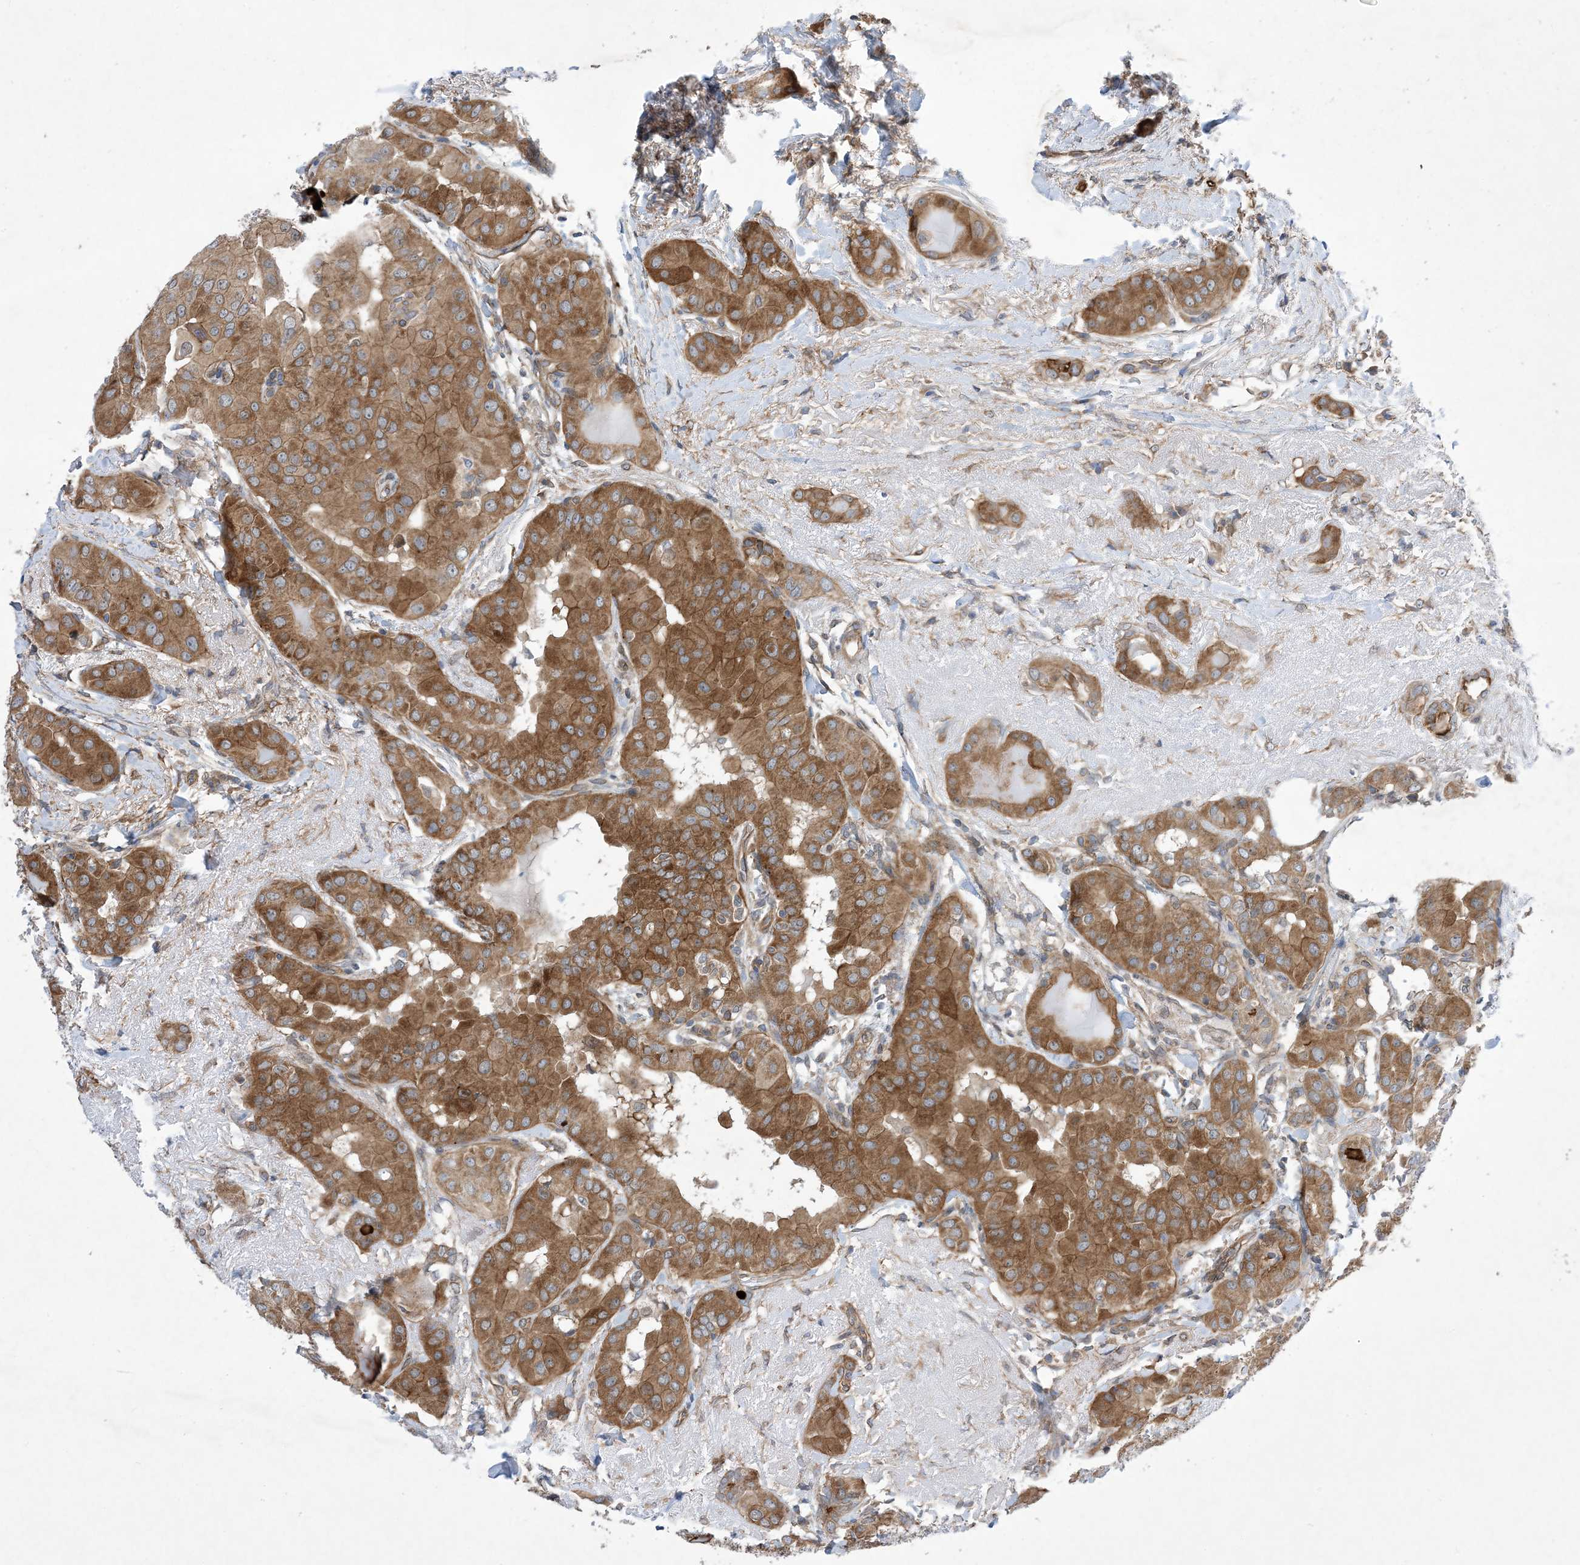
{"staining": {"intensity": "strong", "quantity": ">75%", "location": "cytoplasmic/membranous"}, "tissue": "thyroid cancer", "cell_type": "Tumor cells", "image_type": "cancer", "snomed": [{"axis": "morphology", "description": "Papillary adenocarcinoma, NOS"}, {"axis": "topography", "description": "Thyroid gland"}], "caption": "Immunohistochemical staining of thyroid cancer reveals strong cytoplasmic/membranous protein staining in about >75% of tumor cells.", "gene": "EHBP1", "patient": {"sex": "male", "age": 33}}